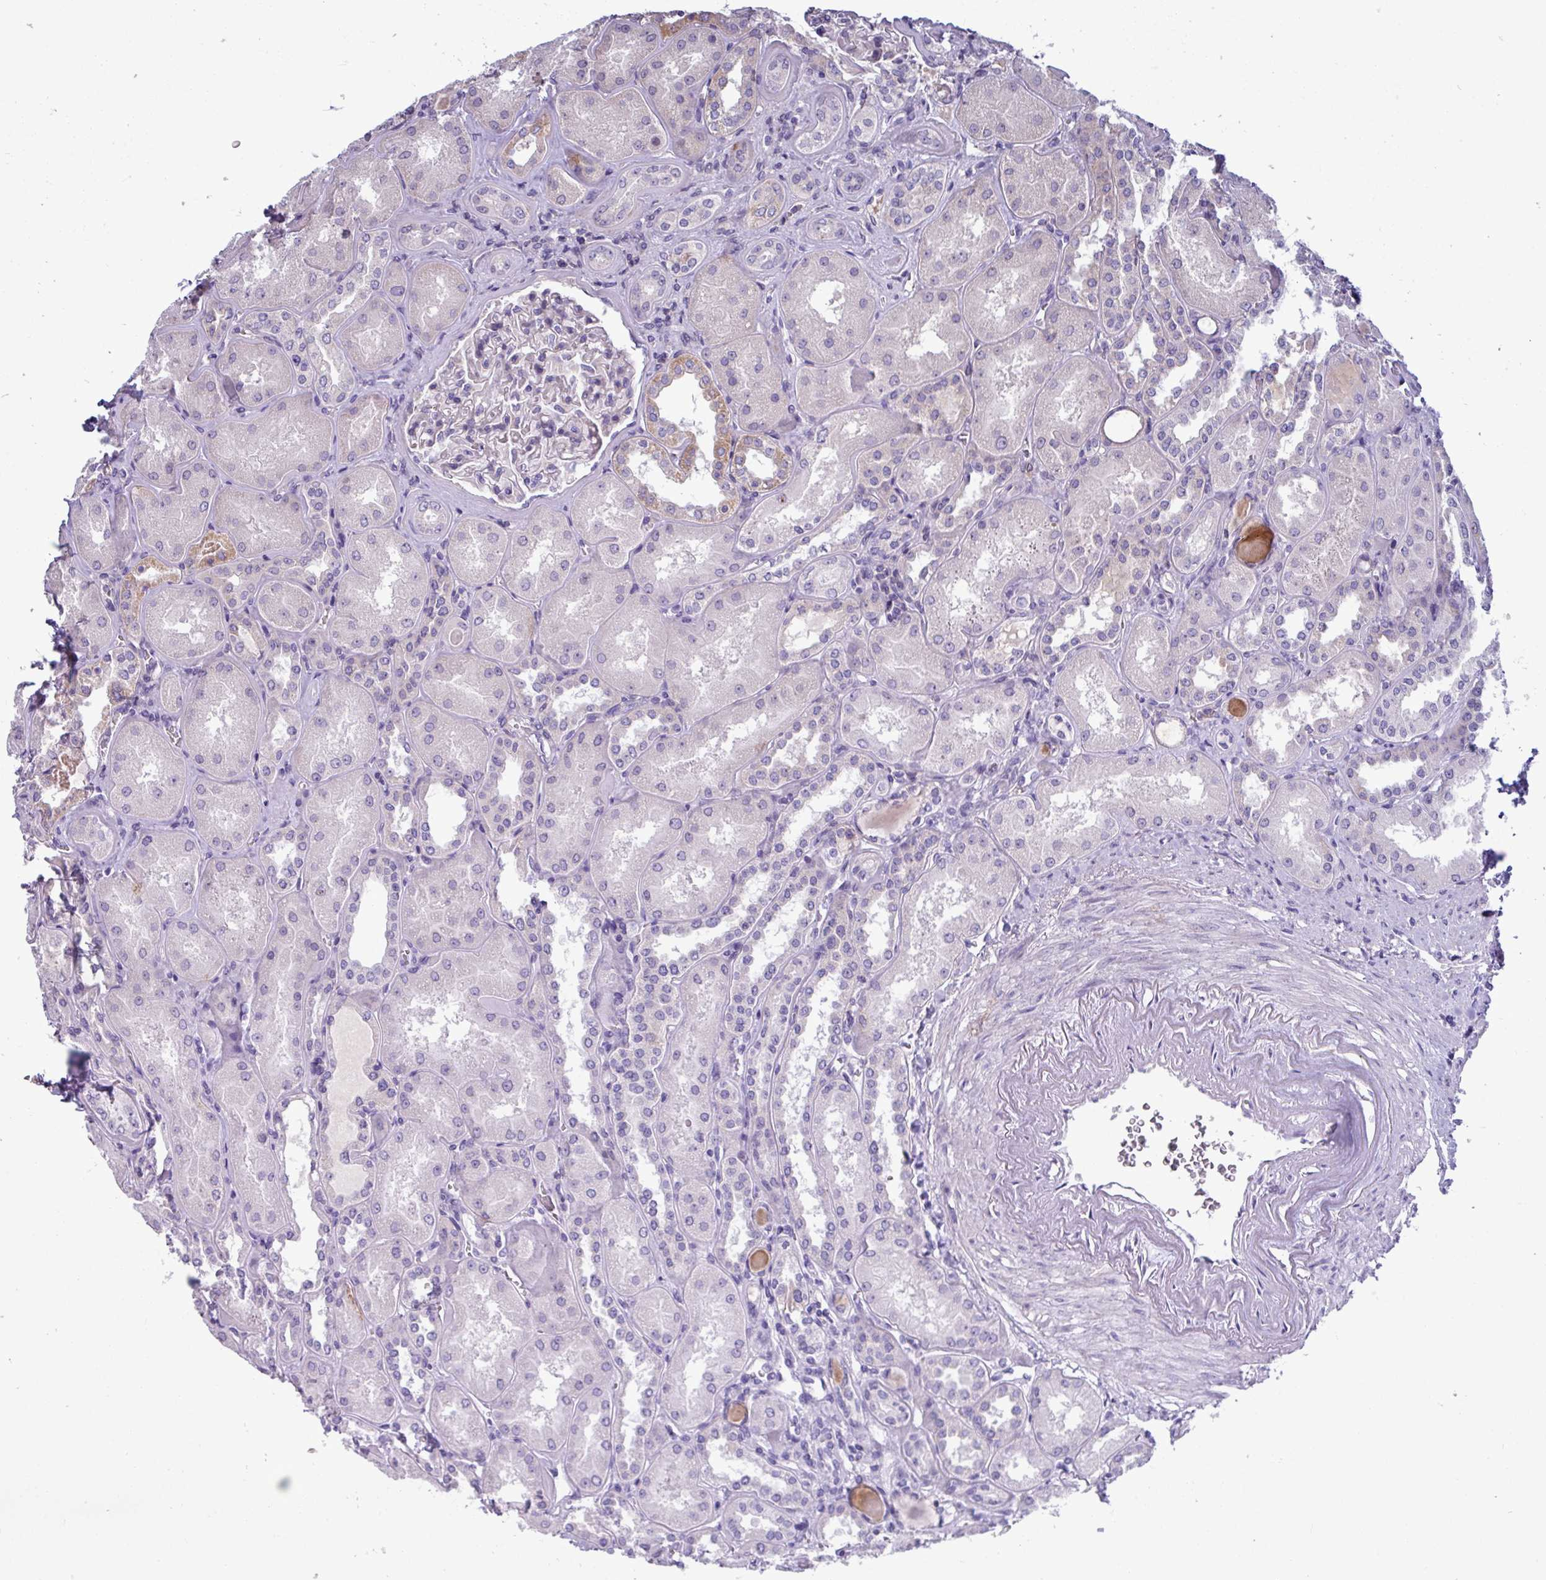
{"staining": {"intensity": "moderate", "quantity": "25%-75%", "location": "cytoplasmic/membranous"}, "tissue": "kidney", "cell_type": "Cells in glomeruli", "image_type": "normal", "snomed": [{"axis": "morphology", "description": "Normal tissue, NOS"}, {"axis": "topography", "description": "Kidney"}], "caption": "The histopathology image reveals staining of benign kidney, revealing moderate cytoplasmic/membranous protein positivity (brown color) within cells in glomeruli. Ihc stains the protein of interest in brown and the nuclei are stained blue.", "gene": "TNFSF12", "patient": {"sex": "male", "age": 61}}